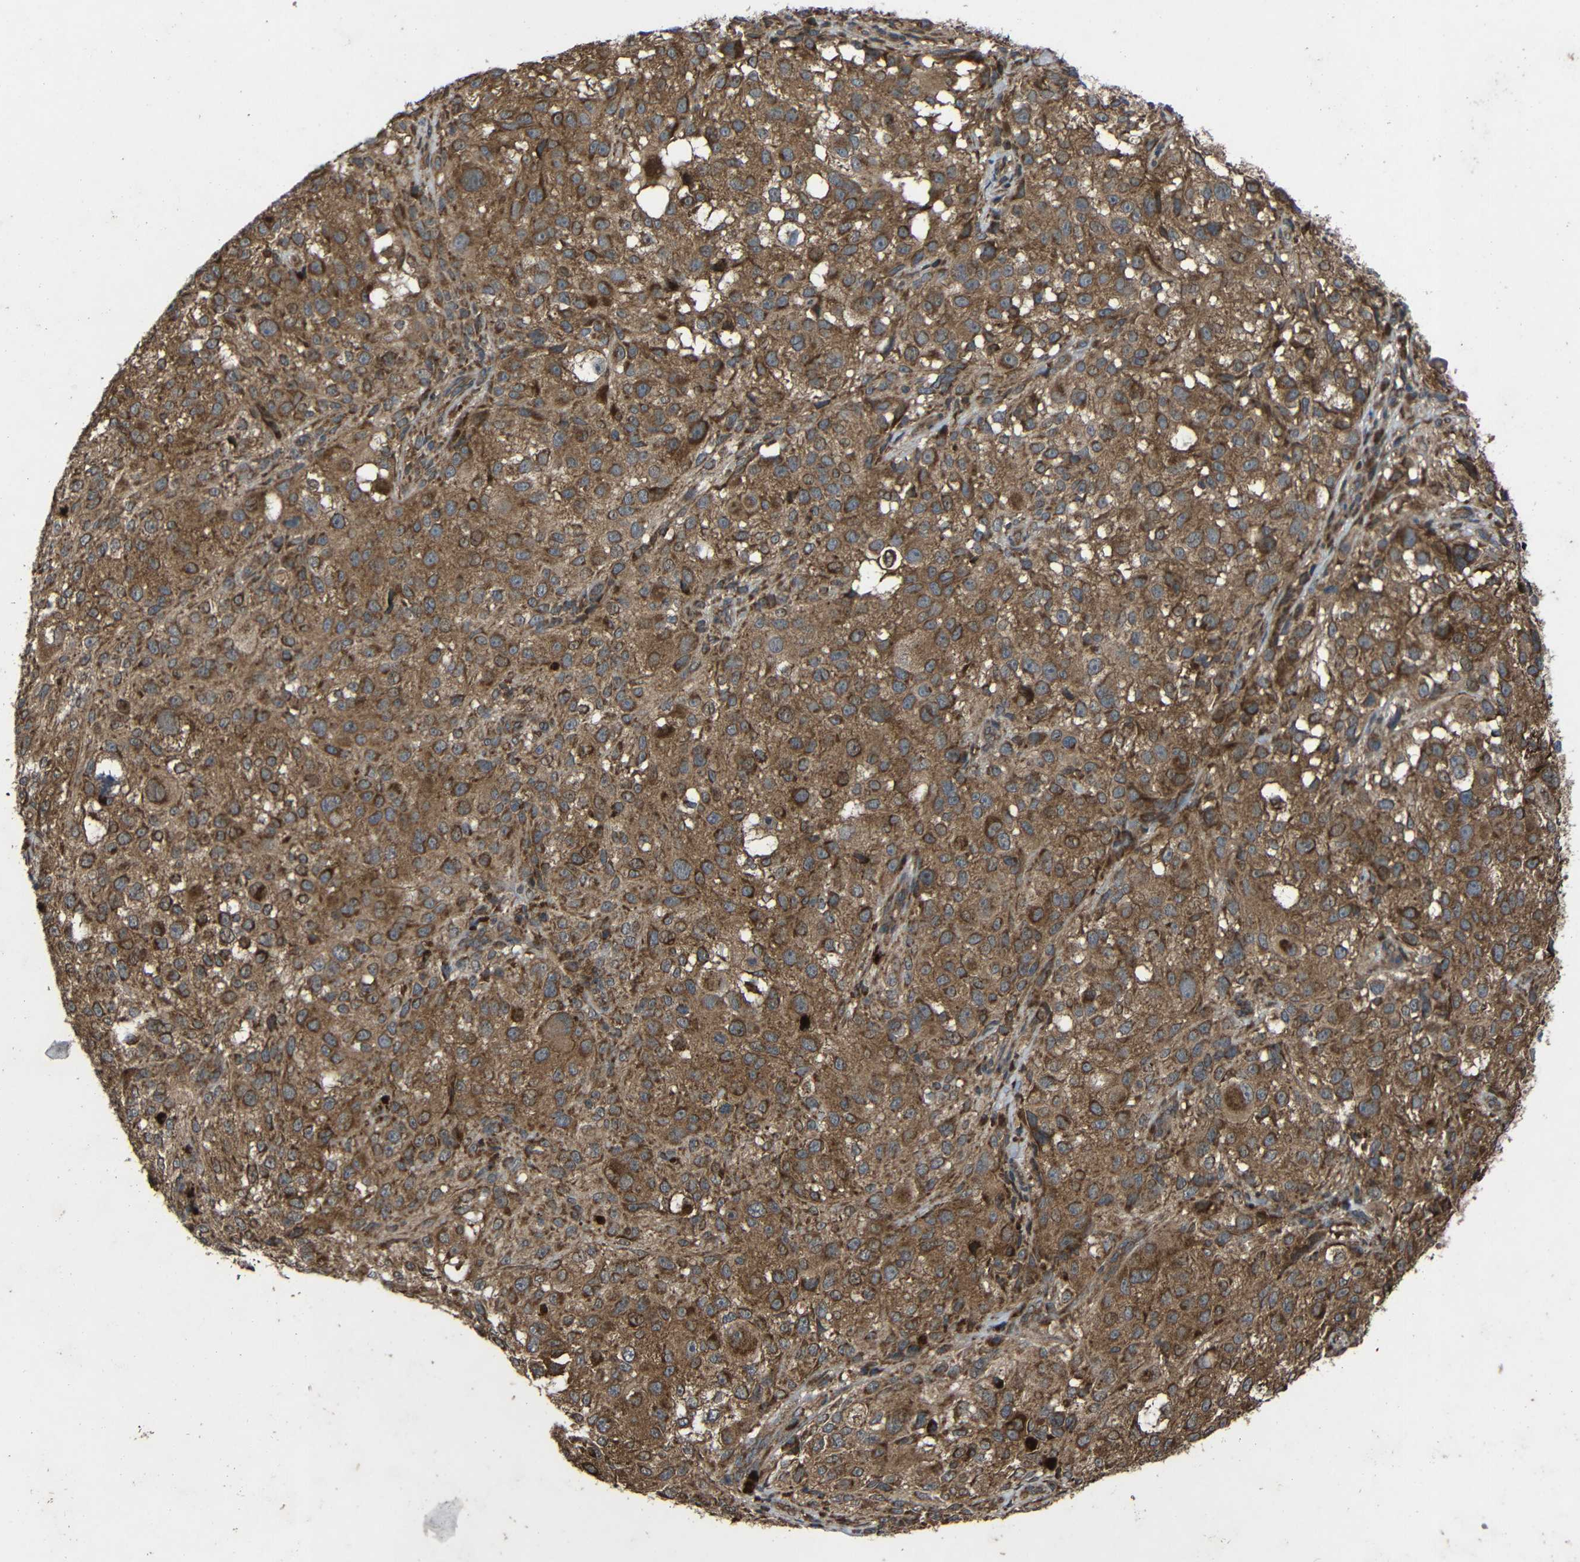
{"staining": {"intensity": "strong", "quantity": "25%-75%", "location": "cytoplasmic/membranous"}, "tissue": "melanoma", "cell_type": "Tumor cells", "image_type": "cancer", "snomed": [{"axis": "morphology", "description": "Necrosis, NOS"}, {"axis": "morphology", "description": "Malignant melanoma, NOS"}, {"axis": "topography", "description": "Skin"}], "caption": "A brown stain highlights strong cytoplasmic/membranous positivity of a protein in melanoma tumor cells.", "gene": "C1GALT1", "patient": {"sex": "female", "age": 87}}